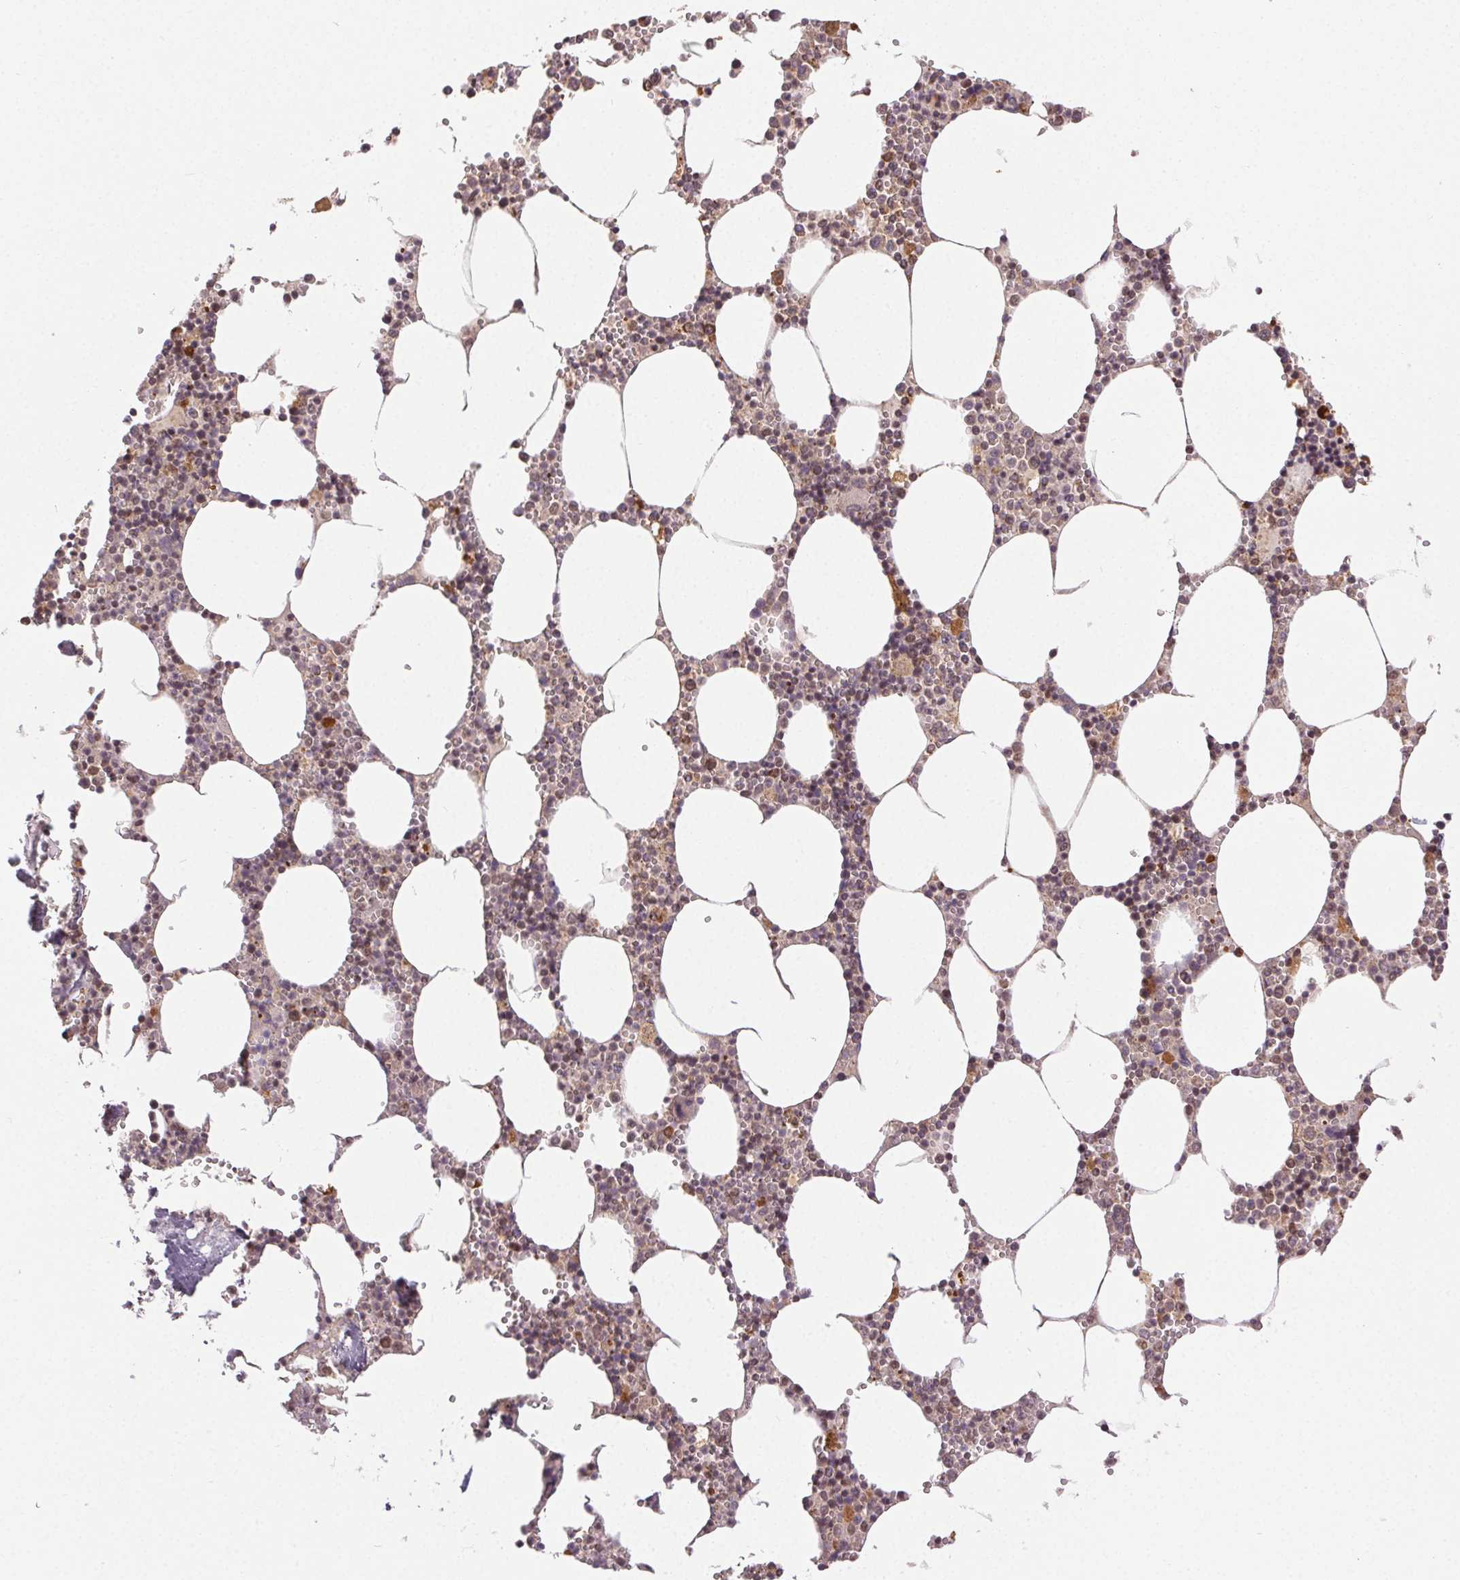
{"staining": {"intensity": "moderate", "quantity": "25%-75%", "location": "nuclear"}, "tissue": "bone marrow", "cell_type": "Hematopoietic cells", "image_type": "normal", "snomed": [{"axis": "morphology", "description": "Normal tissue, NOS"}, {"axis": "topography", "description": "Bone marrow"}], "caption": "The histopathology image reveals staining of benign bone marrow, revealing moderate nuclear protein expression (brown color) within hematopoietic cells.", "gene": "PIWIL4", "patient": {"sex": "male", "age": 54}}